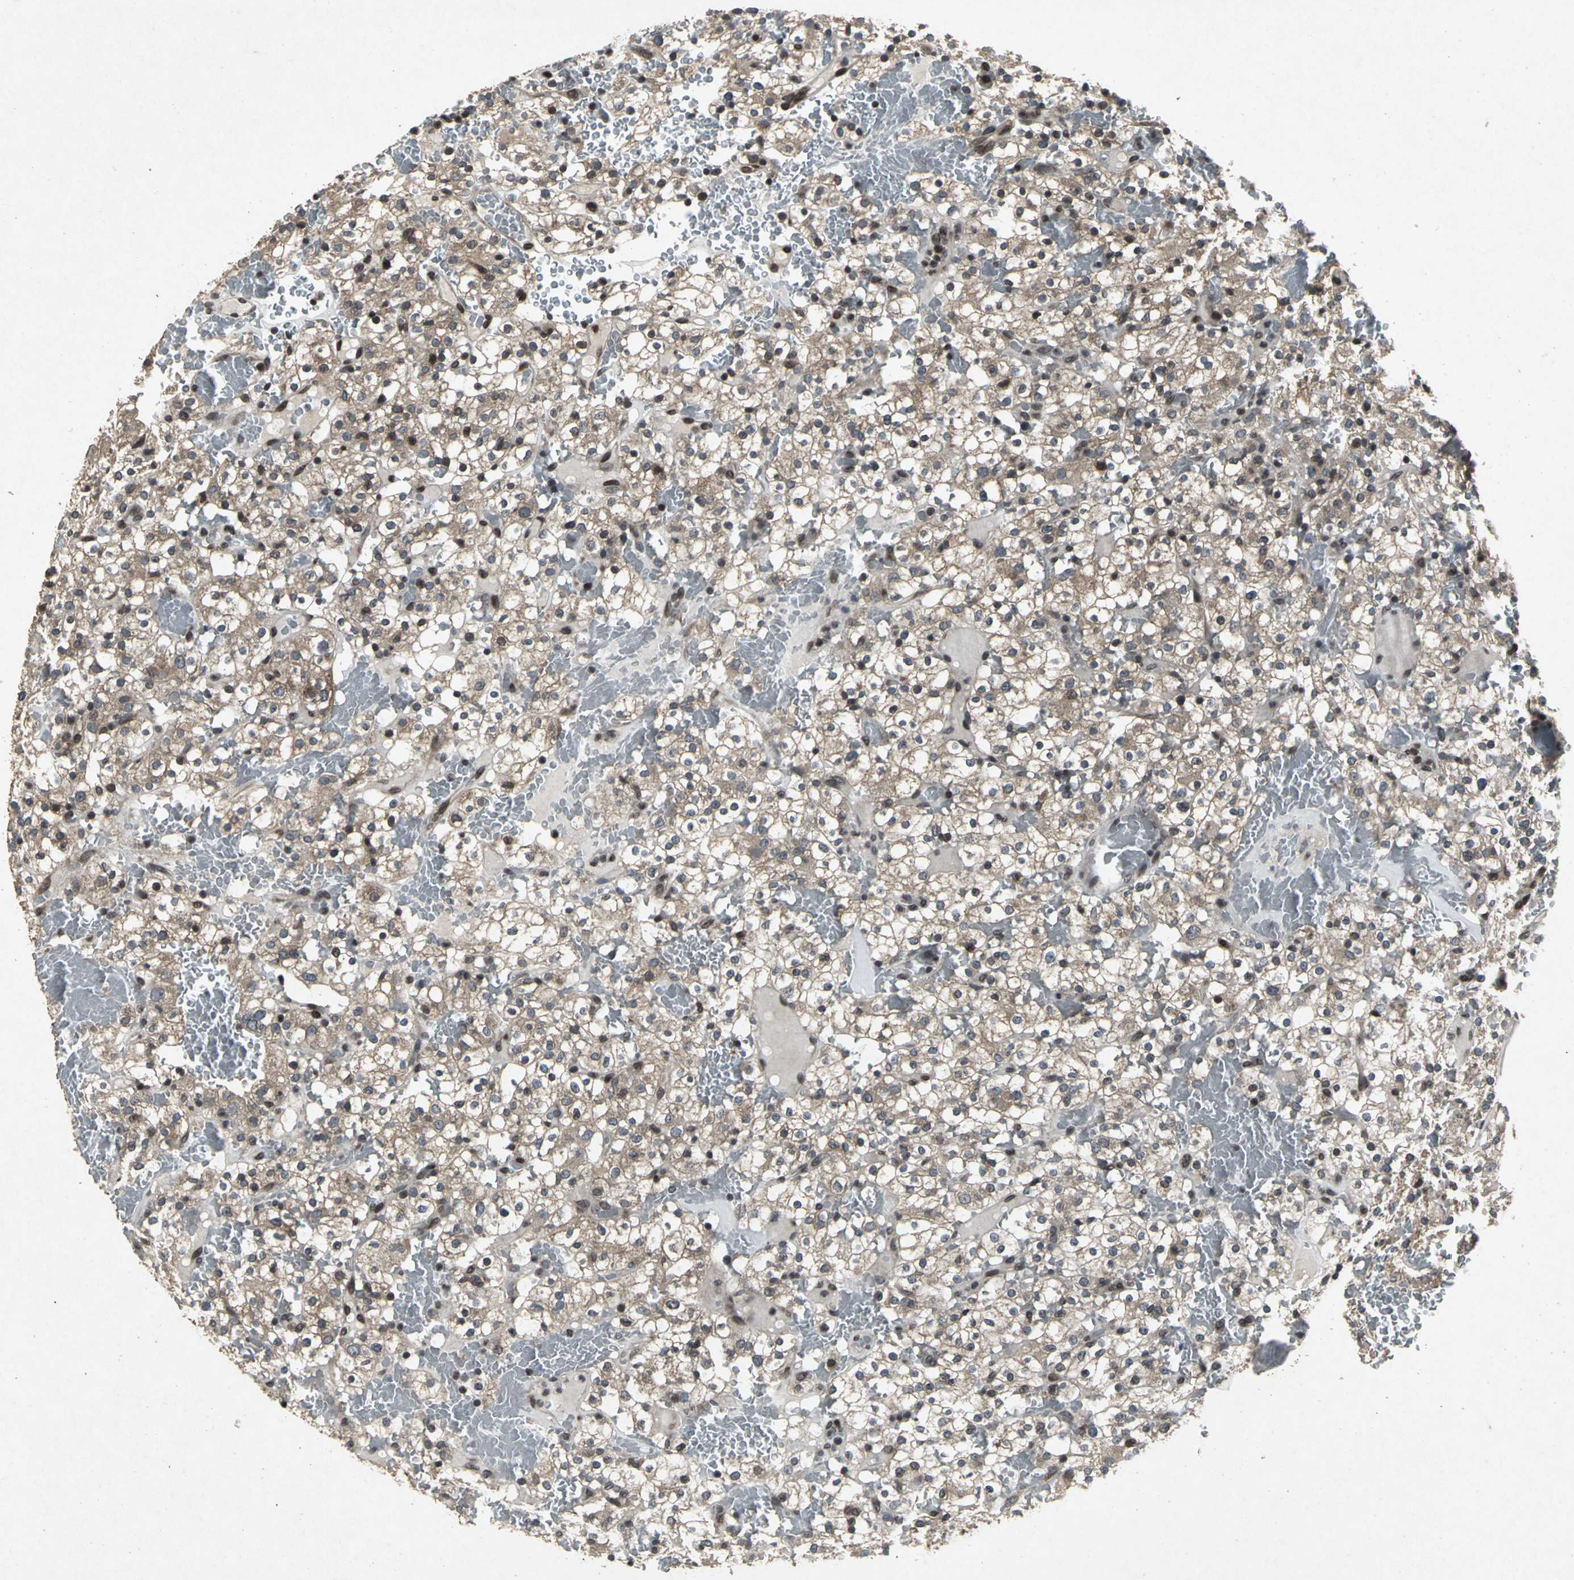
{"staining": {"intensity": "moderate", "quantity": ">75%", "location": "cytoplasmic/membranous,nuclear"}, "tissue": "renal cancer", "cell_type": "Tumor cells", "image_type": "cancer", "snomed": [{"axis": "morphology", "description": "Normal tissue, NOS"}, {"axis": "morphology", "description": "Adenocarcinoma, NOS"}, {"axis": "topography", "description": "Kidney"}], "caption": "Protein expression analysis of human renal adenocarcinoma reveals moderate cytoplasmic/membranous and nuclear positivity in approximately >75% of tumor cells. The protein of interest is stained brown, and the nuclei are stained in blue (DAB (3,3'-diaminobenzidine) IHC with brightfield microscopy, high magnification).", "gene": "SH2B3", "patient": {"sex": "female", "age": 72}}